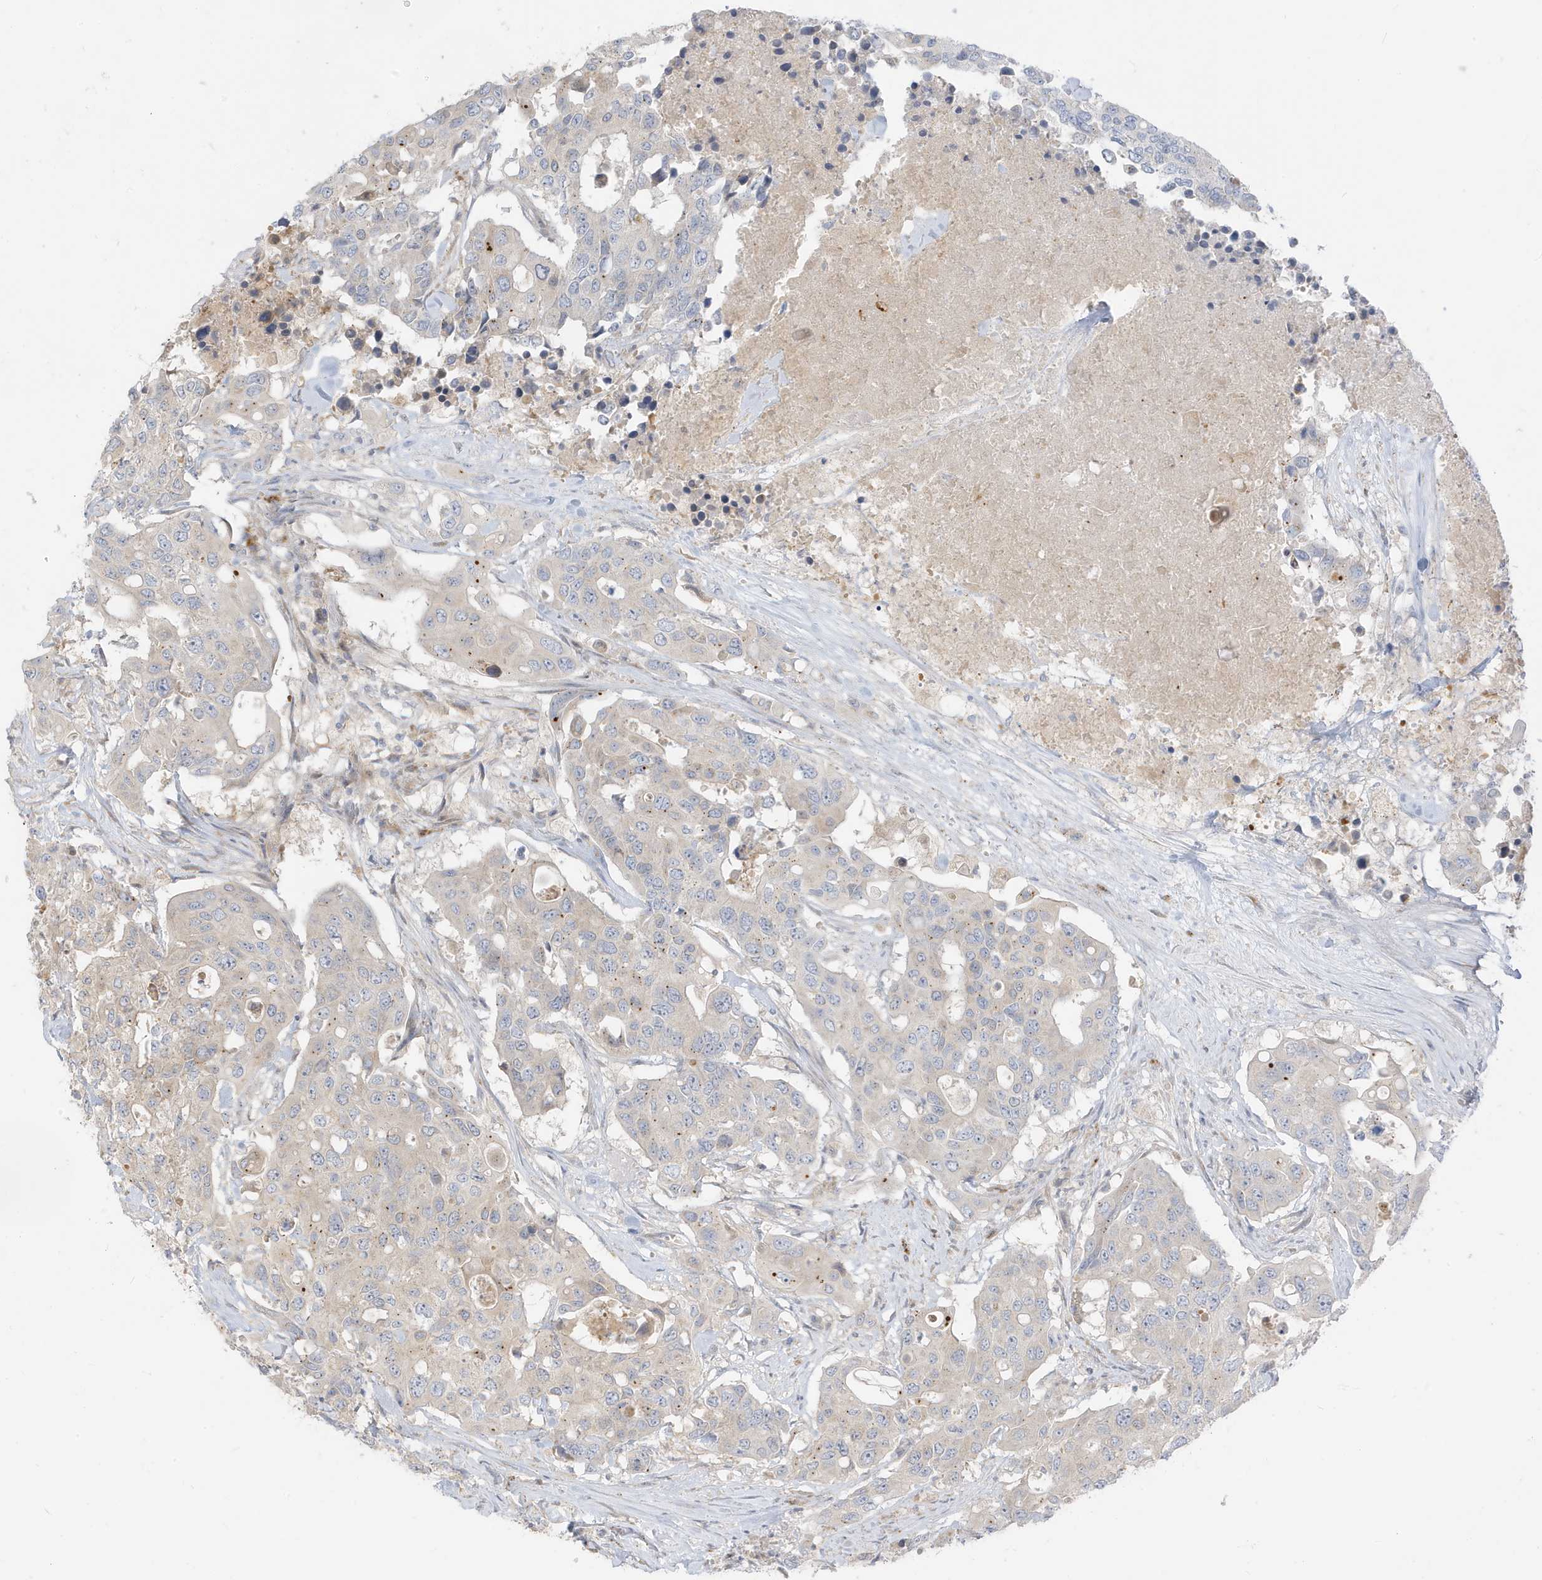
{"staining": {"intensity": "negative", "quantity": "none", "location": "none"}, "tissue": "colorectal cancer", "cell_type": "Tumor cells", "image_type": "cancer", "snomed": [{"axis": "morphology", "description": "Adenocarcinoma, NOS"}, {"axis": "topography", "description": "Colon"}], "caption": "High magnification brightfield microscopy of adenocarcinoma (colorectal) stained with DAB (3,3'-diaminobenzidine) (brown) and counterstained with hematoxylin (blue): tumor cells show no significant staining. (Immunohistochemistry, brightfield microscopy, high magnification).", "gene": "MCOLN1", "patient": {"sex": "male", "age": 77}}